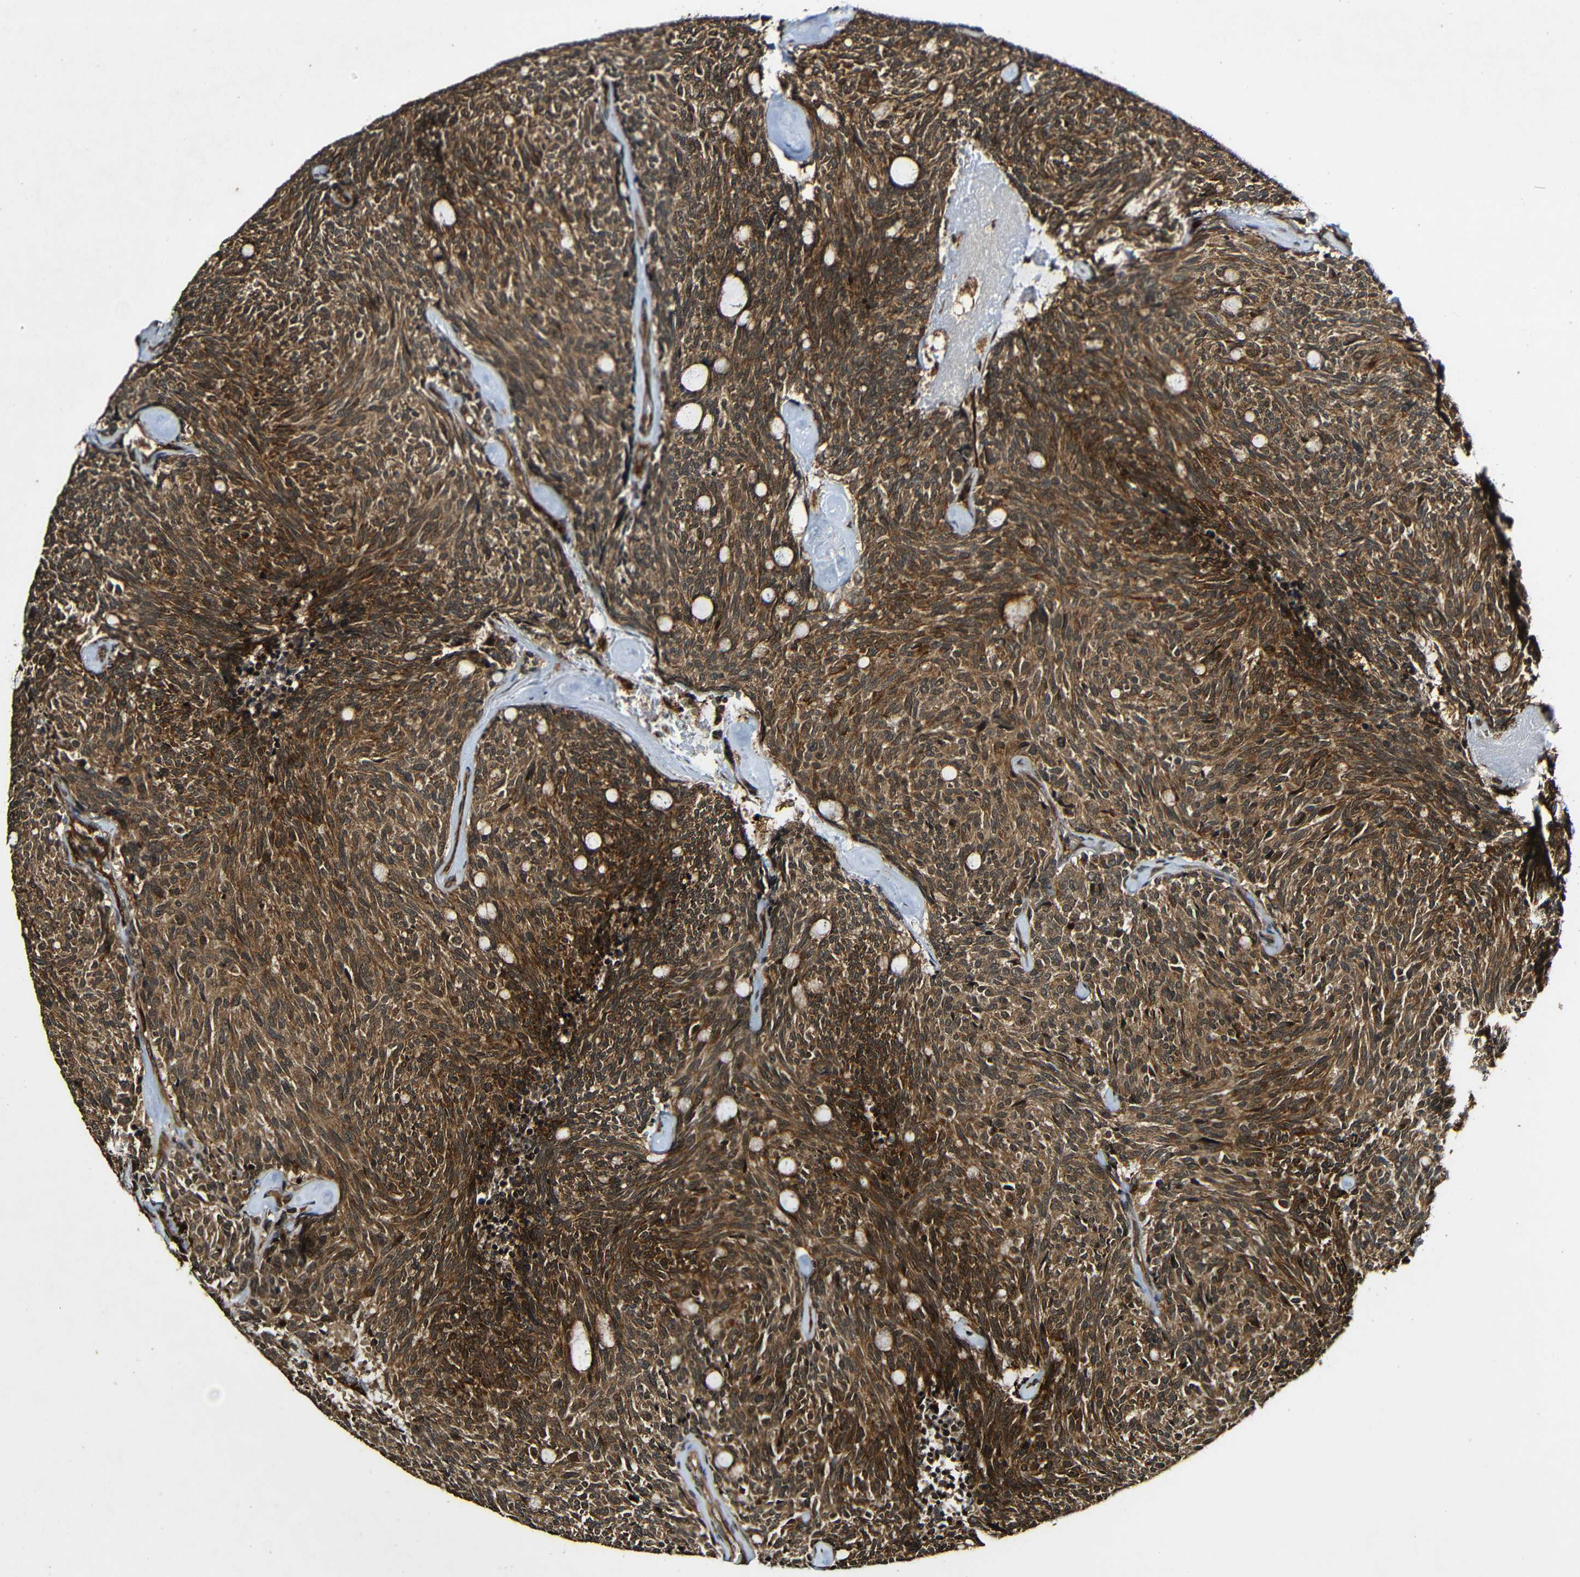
{"staining": {"intensity": "strong", "quantity": ">75%", "location": "cytoplasmic/membranous"}, "tissue": "carcinoid", "cell_type": "Tumor cells", "image_type": "cancer", "snomed": [{"axis": "morphology", "description": "Carcinoid, malignant, NOS"}, {"axis": "topography", "description": "Pancreas"}], "caption": "Approximately >75% of tumor cells in carcinoid (malignant) exhibit strong cytoplasmic/membranous protein positivity as visualized by brown immunohistochemical staining.", "gene": "CASP8", "patient": {"sex": "female", "age": 54}}